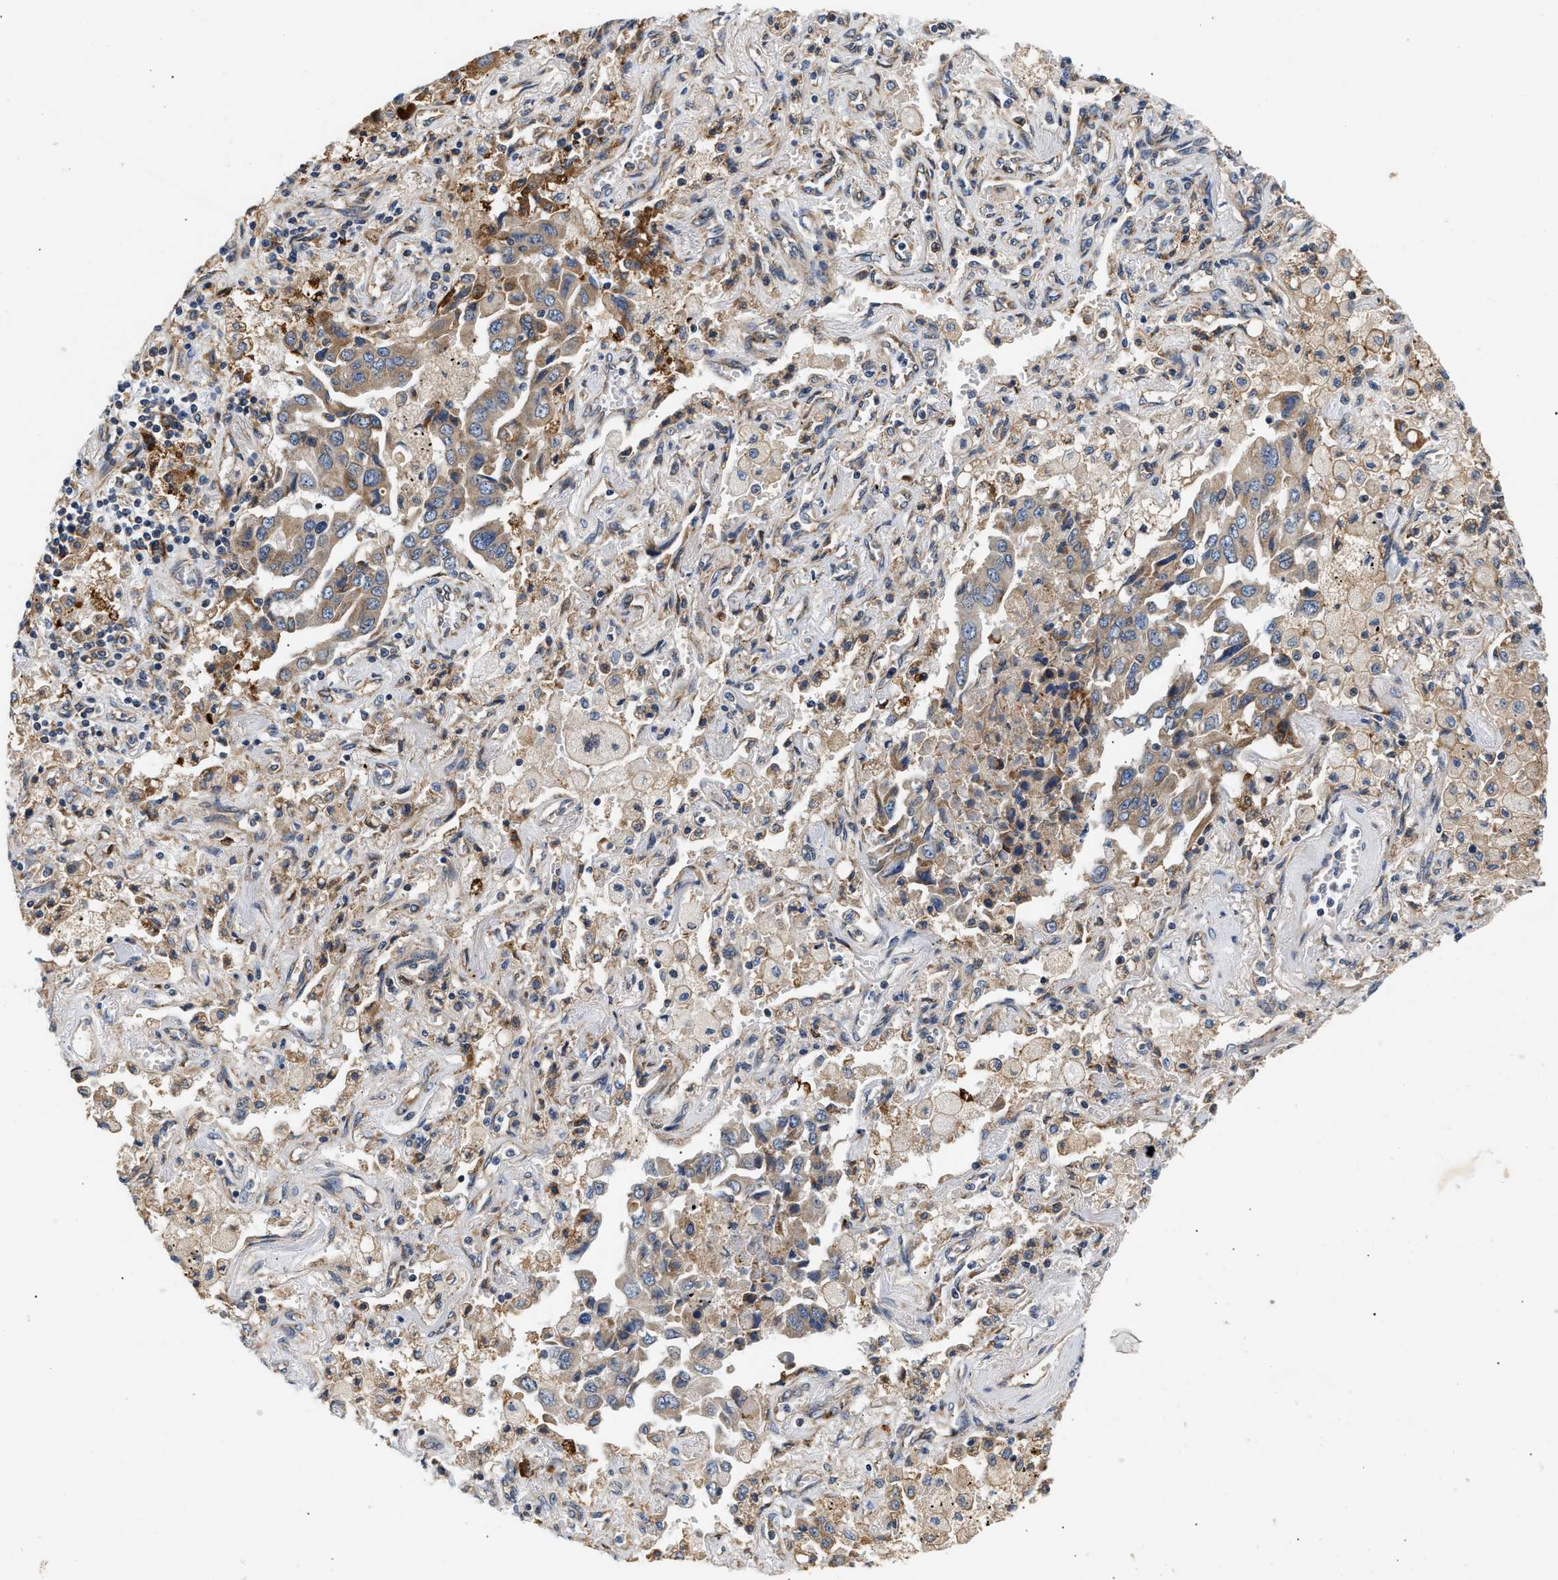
{"staining": {"intensity": "weak", "quantity": ">75%", "location": "cytoplasmic/membranous"}, "tissue": "lung cancer", "cell_type": "Tumor cells", "image_type": "cancer", "snomed": [{"axis": "morphology", "description": "Adenocarcinoma, NOS"}, {"axis": "topography", "description": "Lung"}], "caption": "This micrograph reveals immunohistochemistry (IHC) staining of adenocarcinoma (lung), with low weak cytoplasmic/membranous positivity in approximately >75% of tumor cells.", "gene": "IFT74", "patient": {"sex": "female", "age": 65}}